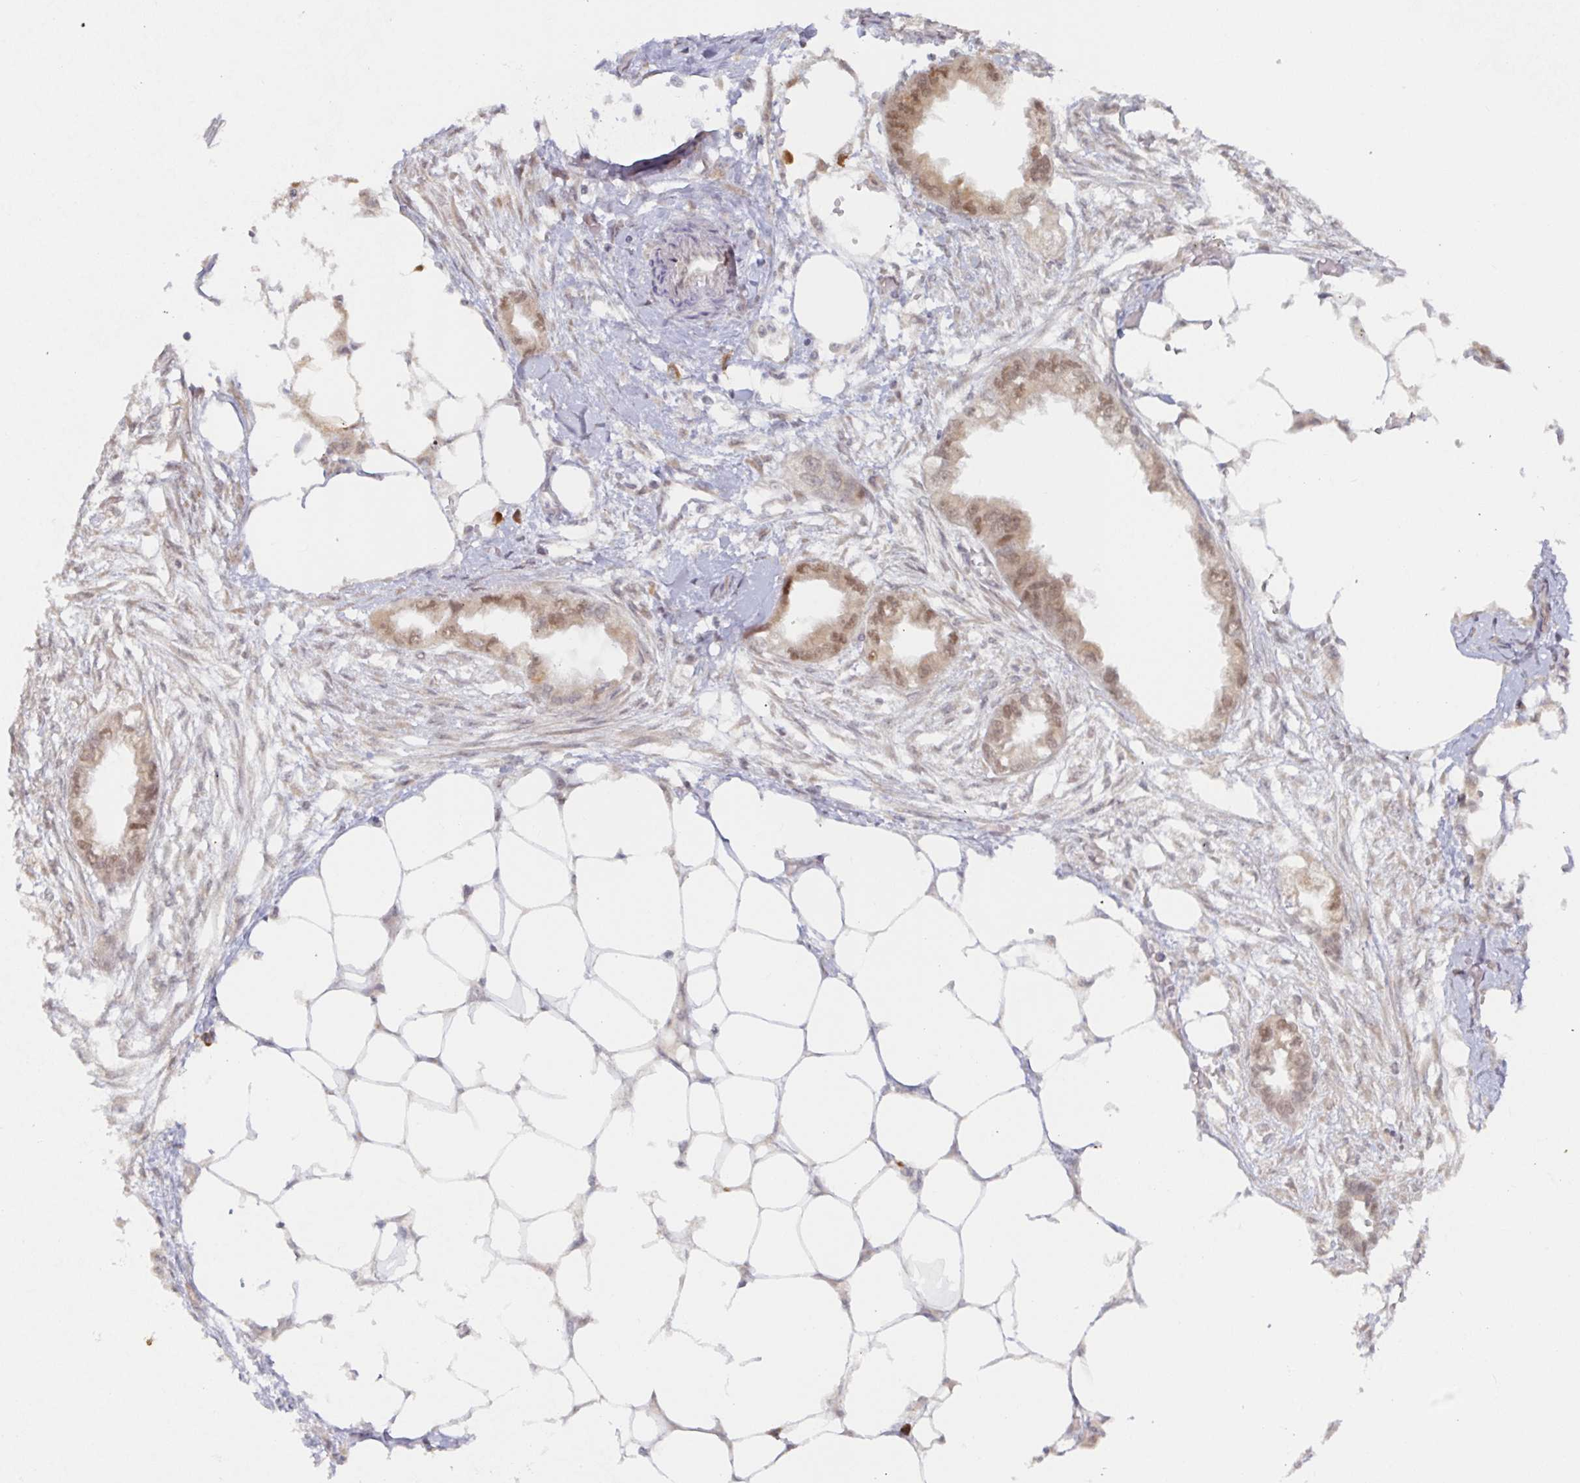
{"staining": {"intensity": "weak", "quantity": ">75%", "location": "cytoplasmic/membranous,nuclear"}, "tissue": "endometrial cancer", "cell_type": "Tumor cells", "image_type": "cancer", "snomed": [{"axis": "morphology", "description": "Adenocarcinoma, NOS"}, {"axis": "morphology", "description": "Adenocarcinoma, metastatic, NOS"}, {"axis": "topography", "description": "Adipose tissue"}, {"axis": "topography", "description": "Endometrium"}], "caption": "An immunohistochemistry photomicrograph of neoplastic tissue is shown. Protein staining in brown highlights weak cytoplasmic/membranous and nuclear positivity in endometrial cancer (adenocarcinoma) within tumor cells.", "gene": "ALG1", "patient": {"sex": "female", "age": 67}}